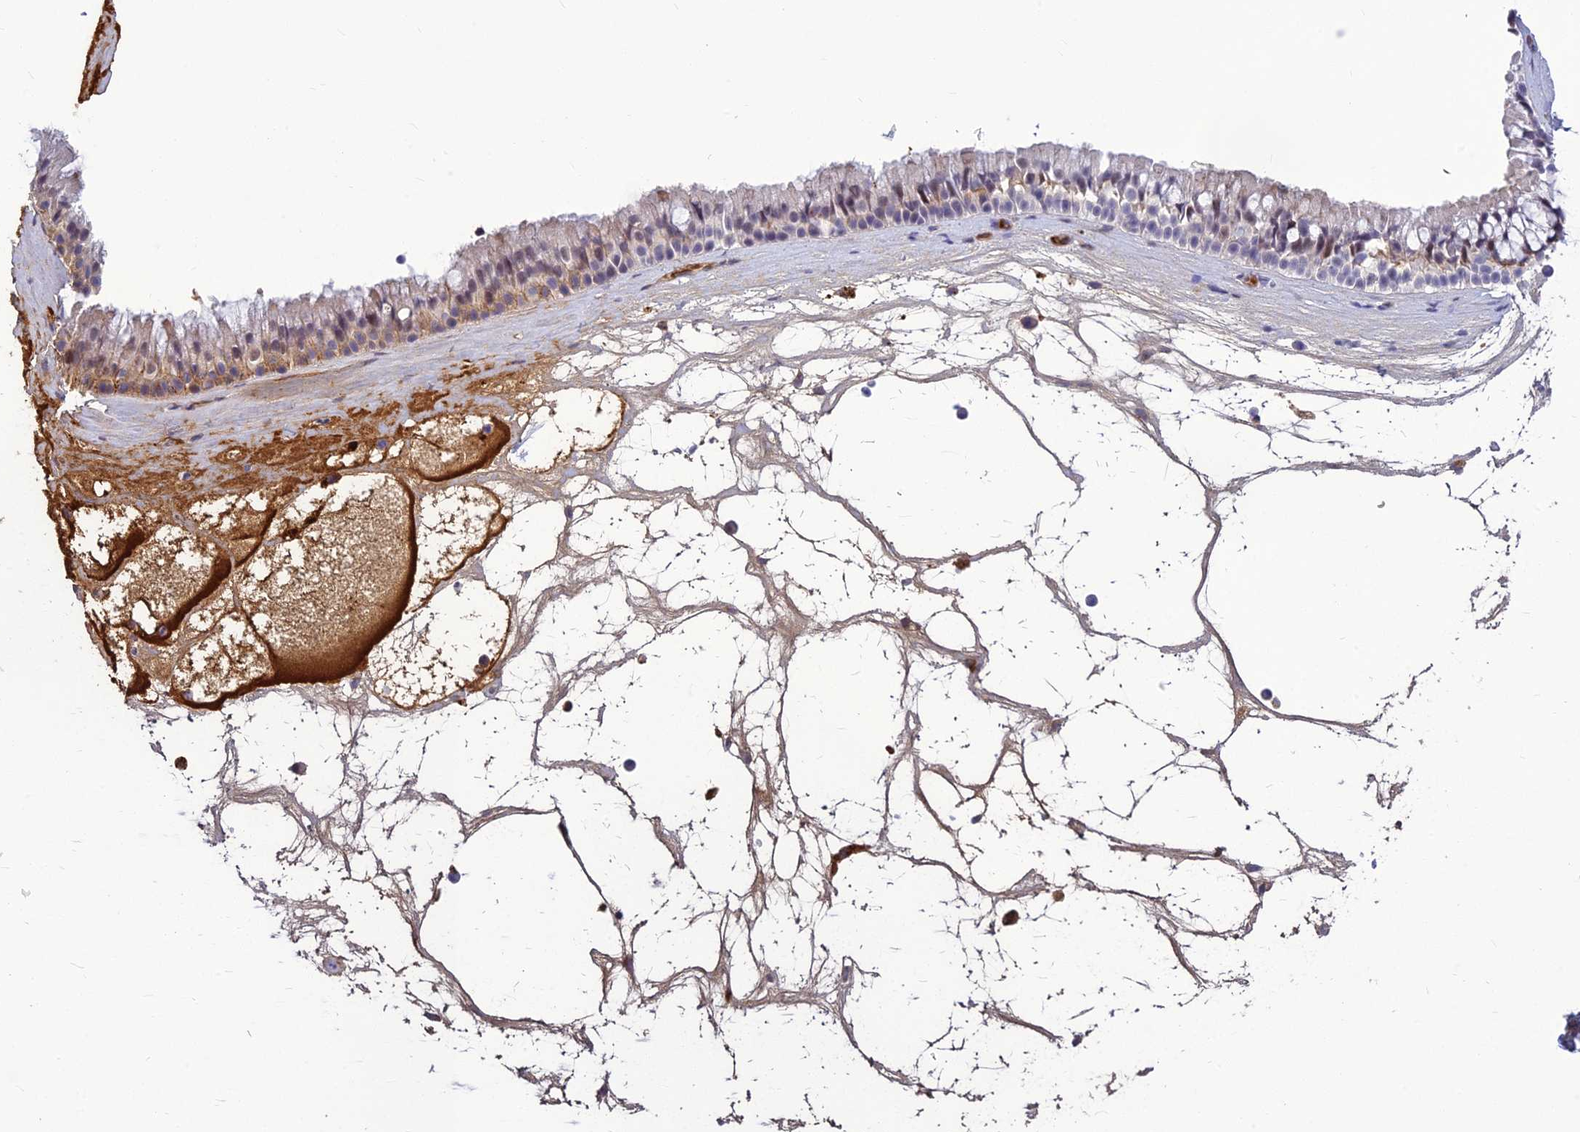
{"staining": {"intensity": "weak", "quantity": "25%-75%", "location": "cytoplasmic/membranous"}, "tissue": "nasopharynx", "cell_type": "Respiratory epithelial cells", "image_type": "normal", "snomed": [{"axis": "morphology", "description": "Normal tissue, NOS"}, {"axis": "topography", "description": "Nasopharynx"}], "caption": "Respiratory epithelial cells reveal low levels of weak cytoplasmic/membranous positivity in approximately 25%-75% of cells in normal nasopharynx. The staining was performed using DAB, with brown indicating positive protein expression. Nuclei are stained blue with hematoxylin.", "gene": "CLEC11A", "patient": {"sex": "male", "age": 64}}